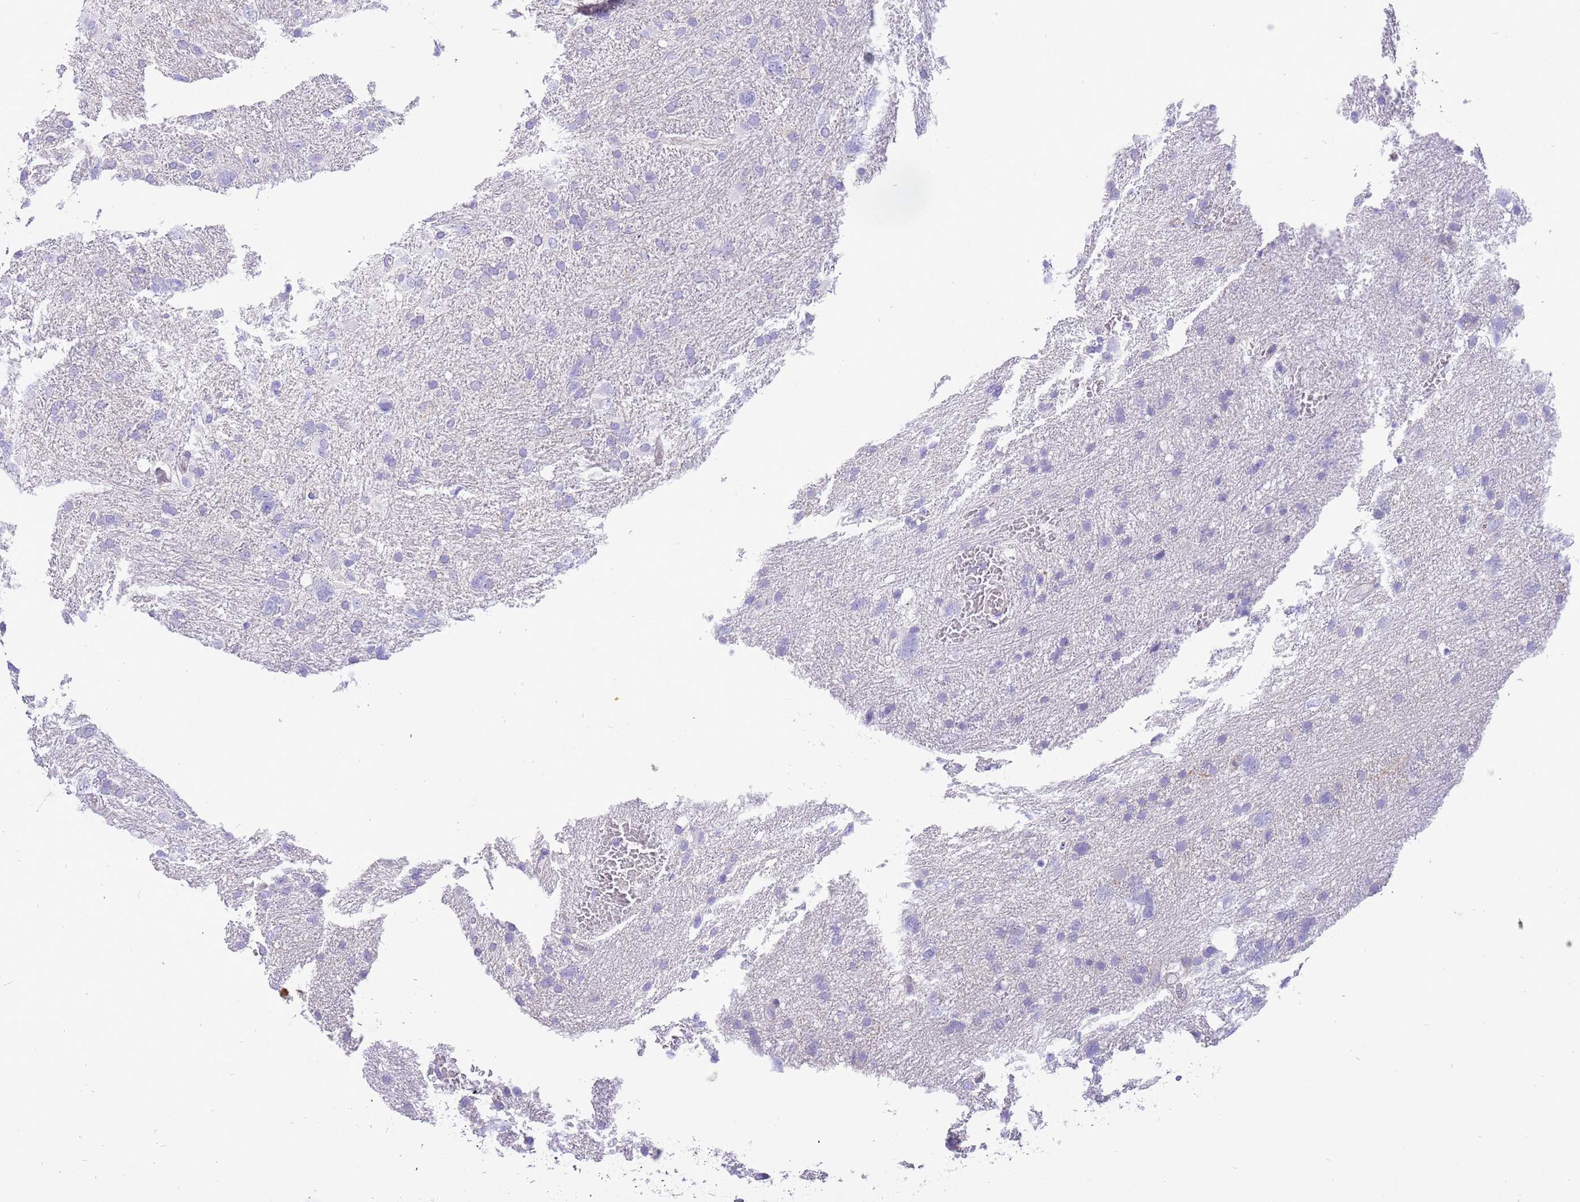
{"staining": {"intensity": "negative", "quantity": "none", "location": "none"}, "tissue": "glioma", "cell_type": "Tumor cells", "image_type": "cancer", "snomed": [{"axis": "morphology", "description": "Glioma, malignant, High grade"}, {"axis": "topography", "description": "Brain"}], "caption": "IHC image of human glioma stained for a protein (brown), which reveals no positivity in tumor cells.", "gene": "KBTBD3", "patient": {"sex": "male", "age": 61}}